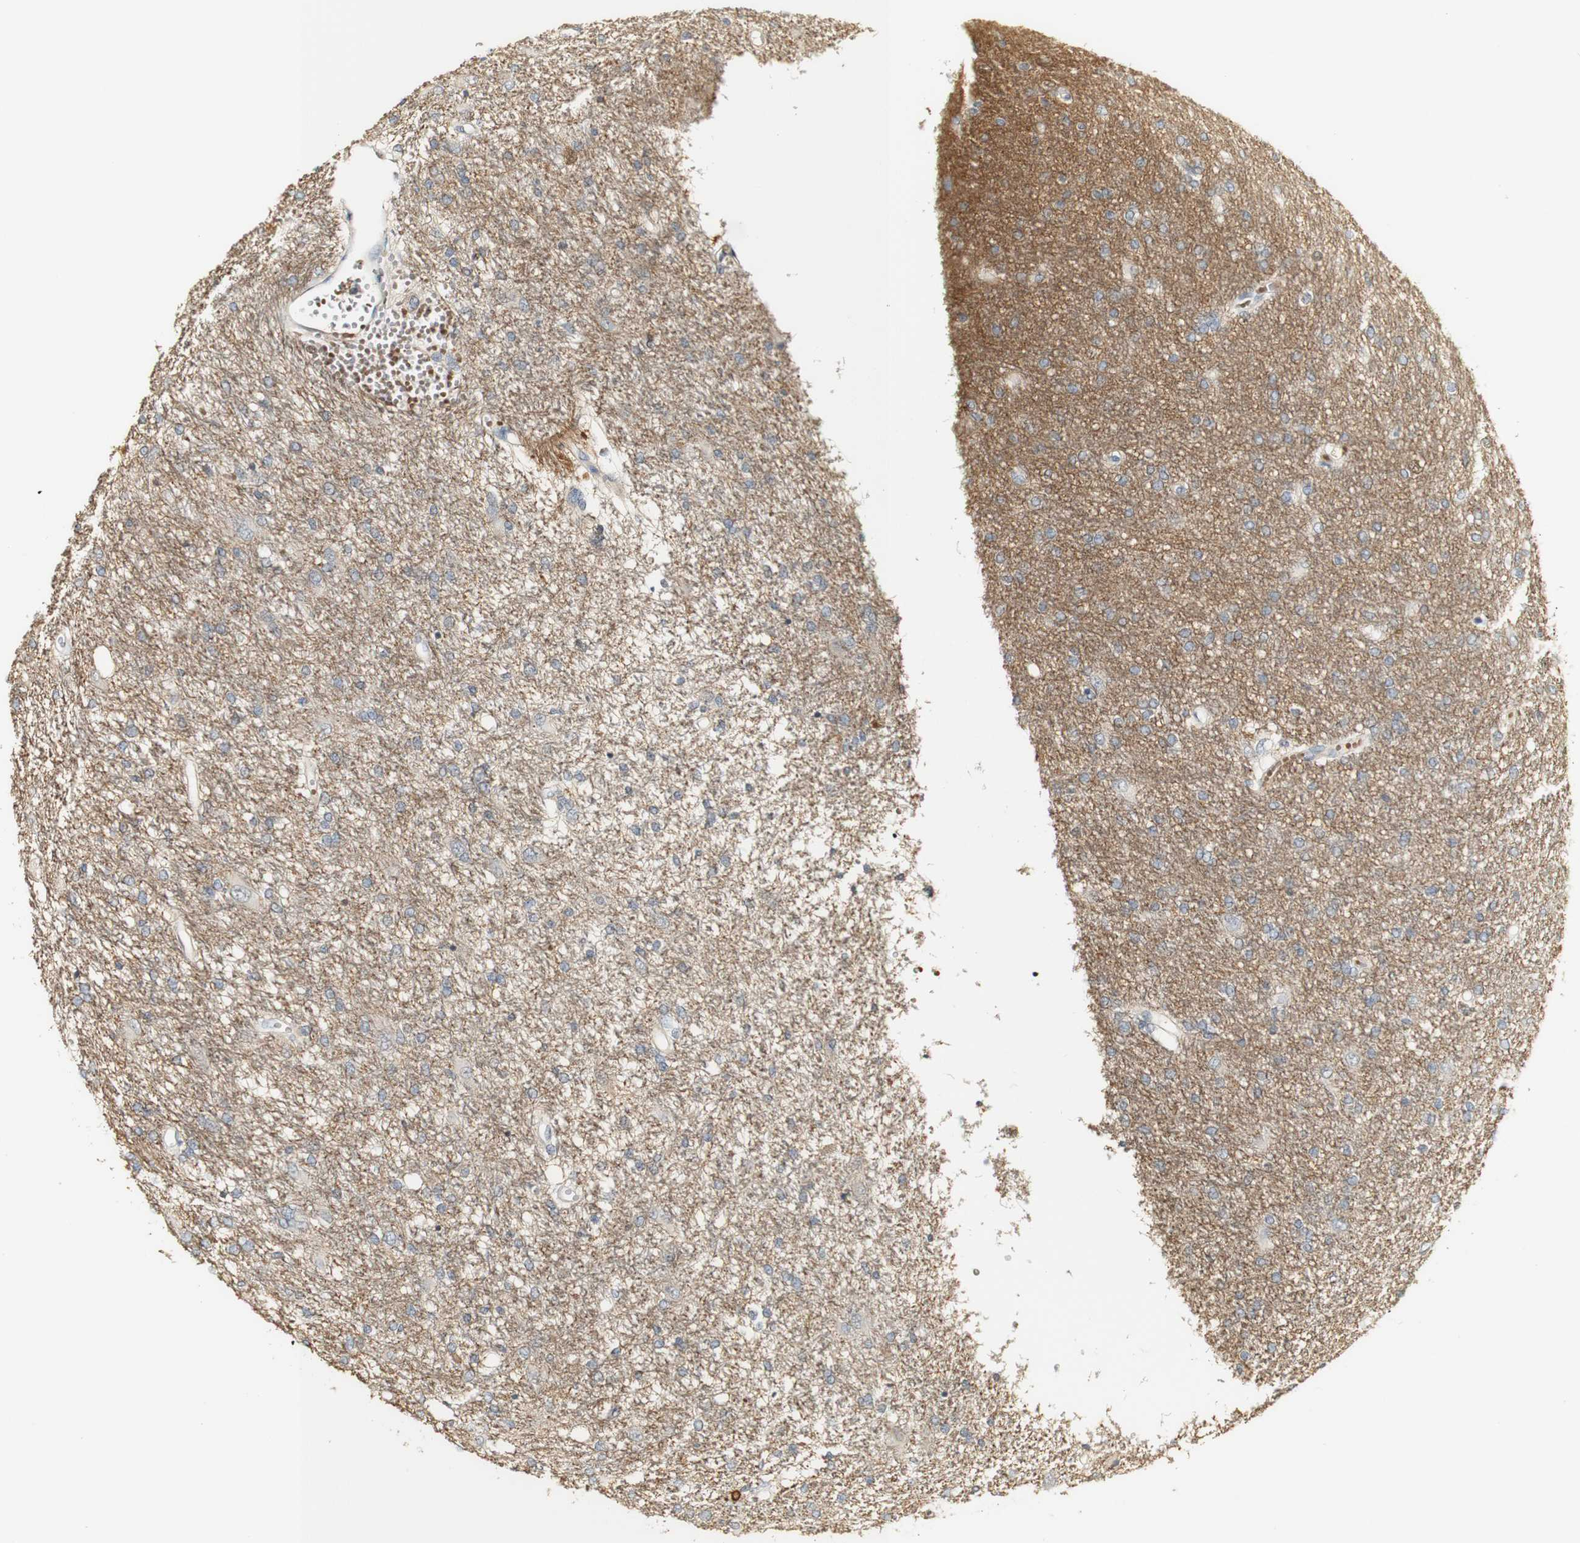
{"staining": {"intensity": "weak", "quantity": "<25%", "location": "cytoplasmic/membranous"}, "tissue": "glioma", "cell_type": "Tumor cells", "image_type": "cancer", "snomed": [{"axis": "morphology", "description": "Glioma, malignant, High grade"}, {"axis": "topography", "description": "Brain"}], "caption": "IHC photomicrograph of human high-grade glioma (malignant) stained for a protein (brown), which displays no staining in tumor cells. (Immunohistochemistry, brightfield microscopy, high magnification).", "gene": "SYT7", "patient": {"sex": "female", "age": 59}}